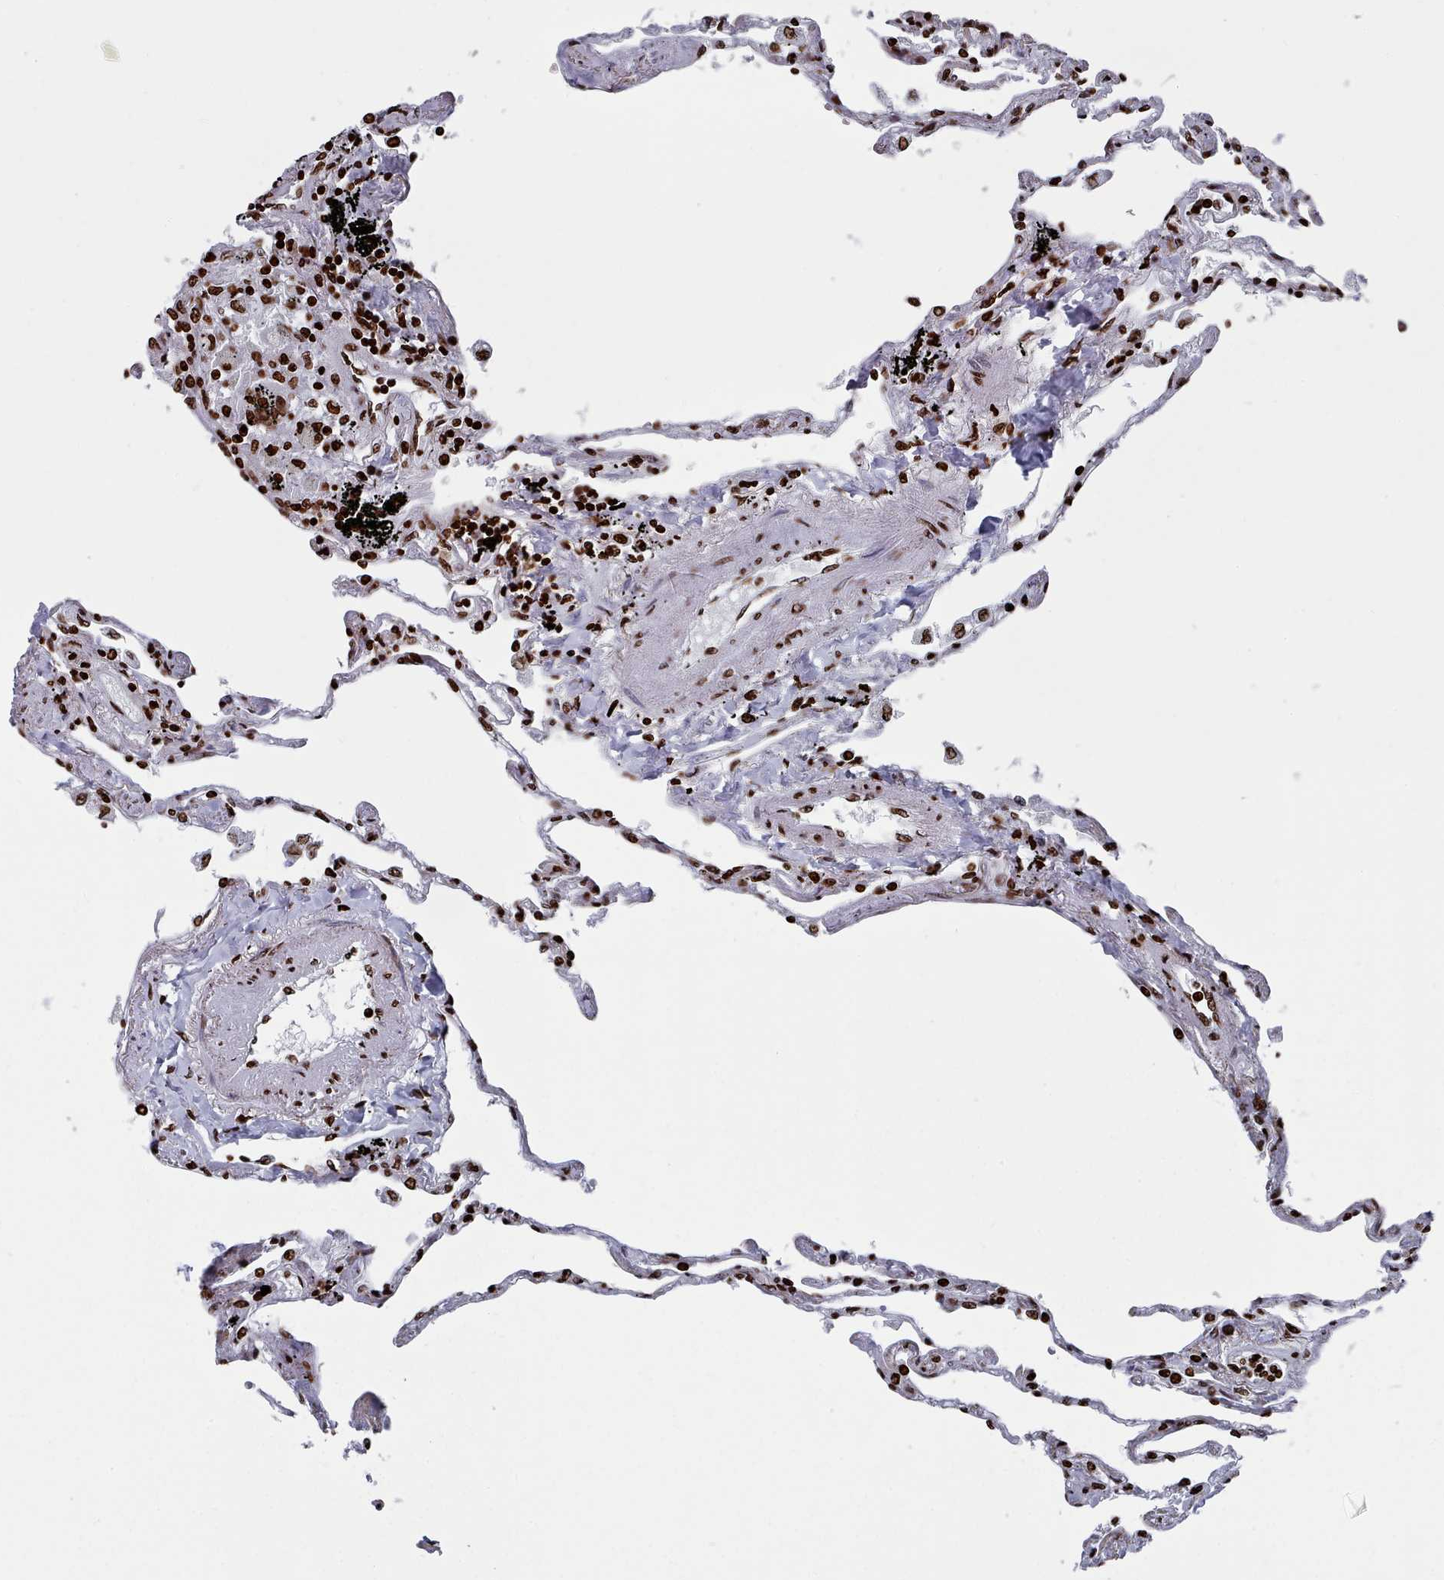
{"staining": {"intensity": "strong", "quantity": ">75%", "location": "nuclear"}, "tissue": "lung", "cell_type": "Alveolar cells", "image_type": "normal", "snomed": [{"axis": "morphology", "description": "Normal tissue, NOS"}, {"axis": "topography", "description": "Lung"}], "caption": "Immunohistochemical staining of benign human lung reveals high levels of strong nuclear staining in about >75% of alveolar cells.", "gene": "PCDHB11", "patient": {"sex": "female", "age": 67}}